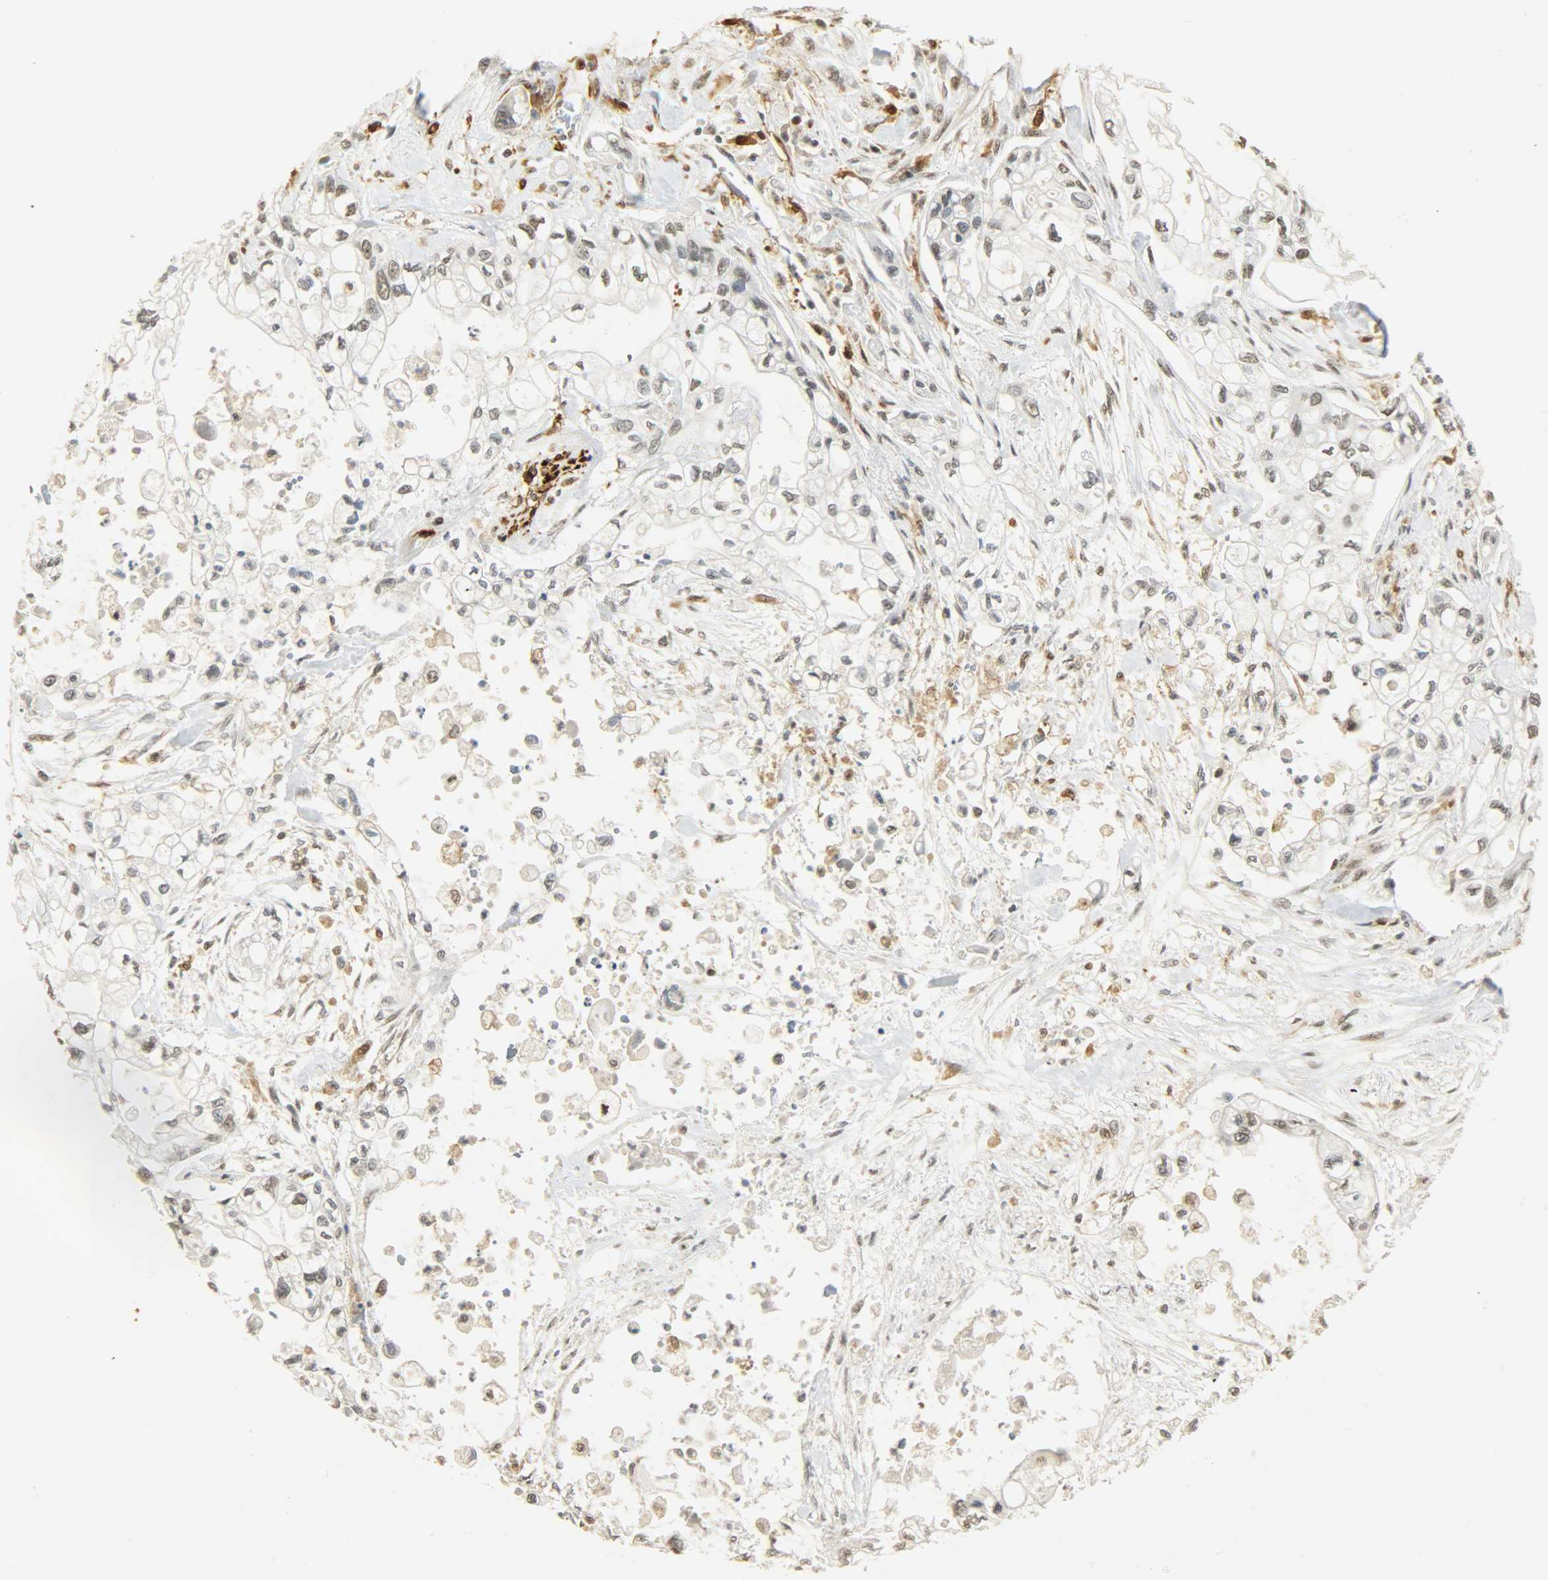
{"staining": {"intensity": "weak", "quantity": "<25%", "location": "nuclear"}, "tissue": "pancreatic cancer", "cell_type": "Tumor cells", "image_type": "cancer", "snomed": [{"axis": "morphology", "description": "Normal tissue, NOS"}, {"axis": "topography", "description": "Pancreas"}], "caption": "An immunohistochemistry (IHC) histopathology image of pancreatic cancer is shown. There is no staining in tumor cells of pancreatic cancer.", "gene": "NGFR", "patient": {"sex": "male", "age": 42}}